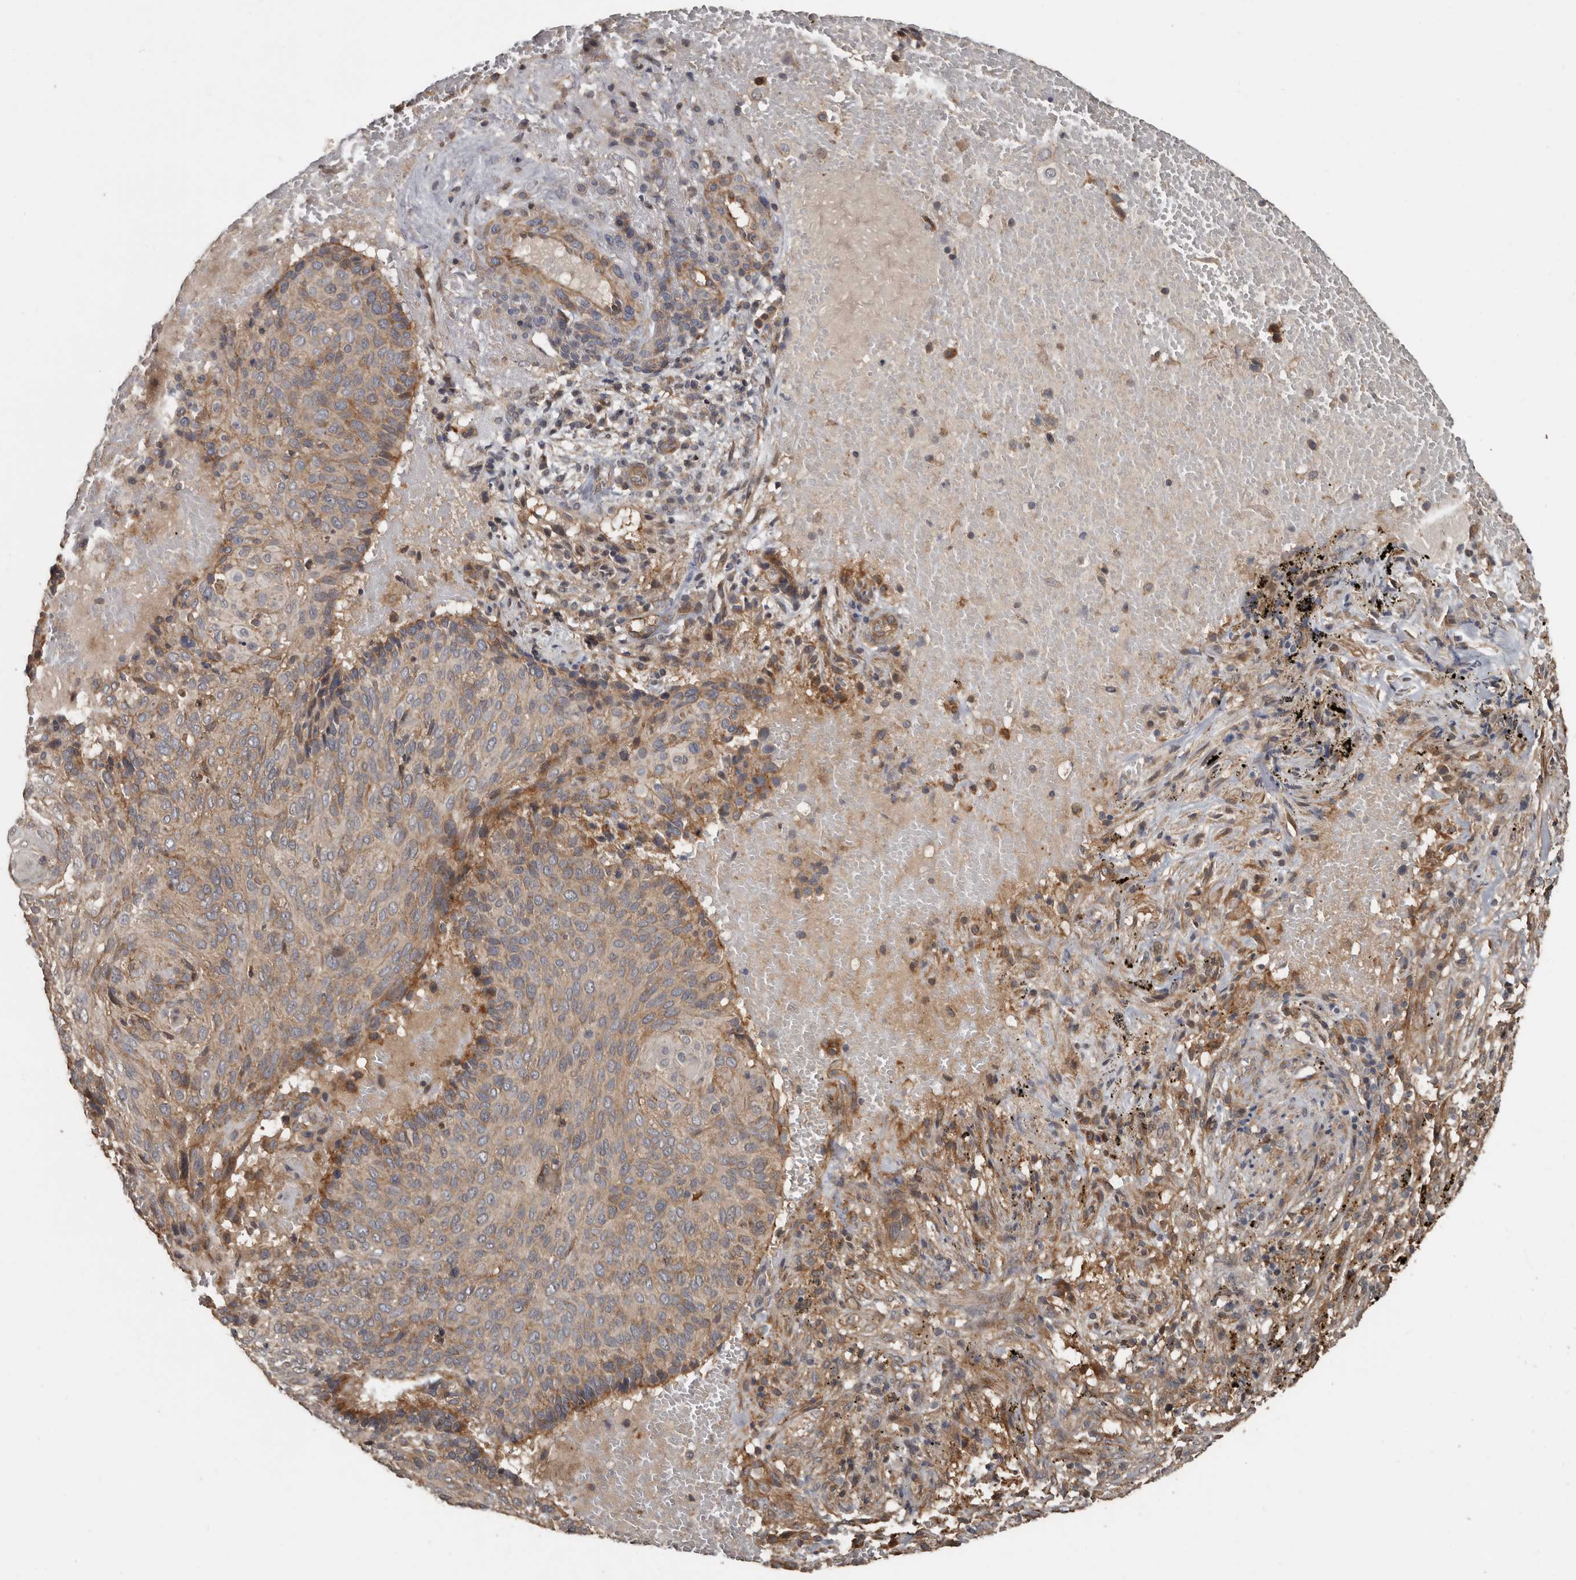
{"staining": {"intensity": "moderate", "quantity": "<25%", "location": "cytoplasmic/membranous"}, "tissue": "cervical cancer", "cell_type": "Tumor cells", "image_type": "cancer", "snomed": [{"axis": "morphology", "description": "Squamous cell carcinoma, NOS"}, {"axis": "topography", "description": "Cervix"}], "caption": "The histopathology image shows a brown stain indicating the presence of a protein in the cytoplasmic/membranous of tumor cells in cervical cancer (squamous cell carcinoma).", "gene": "EXOC3L1", "patient": {"sex": "female", "age": 74}}